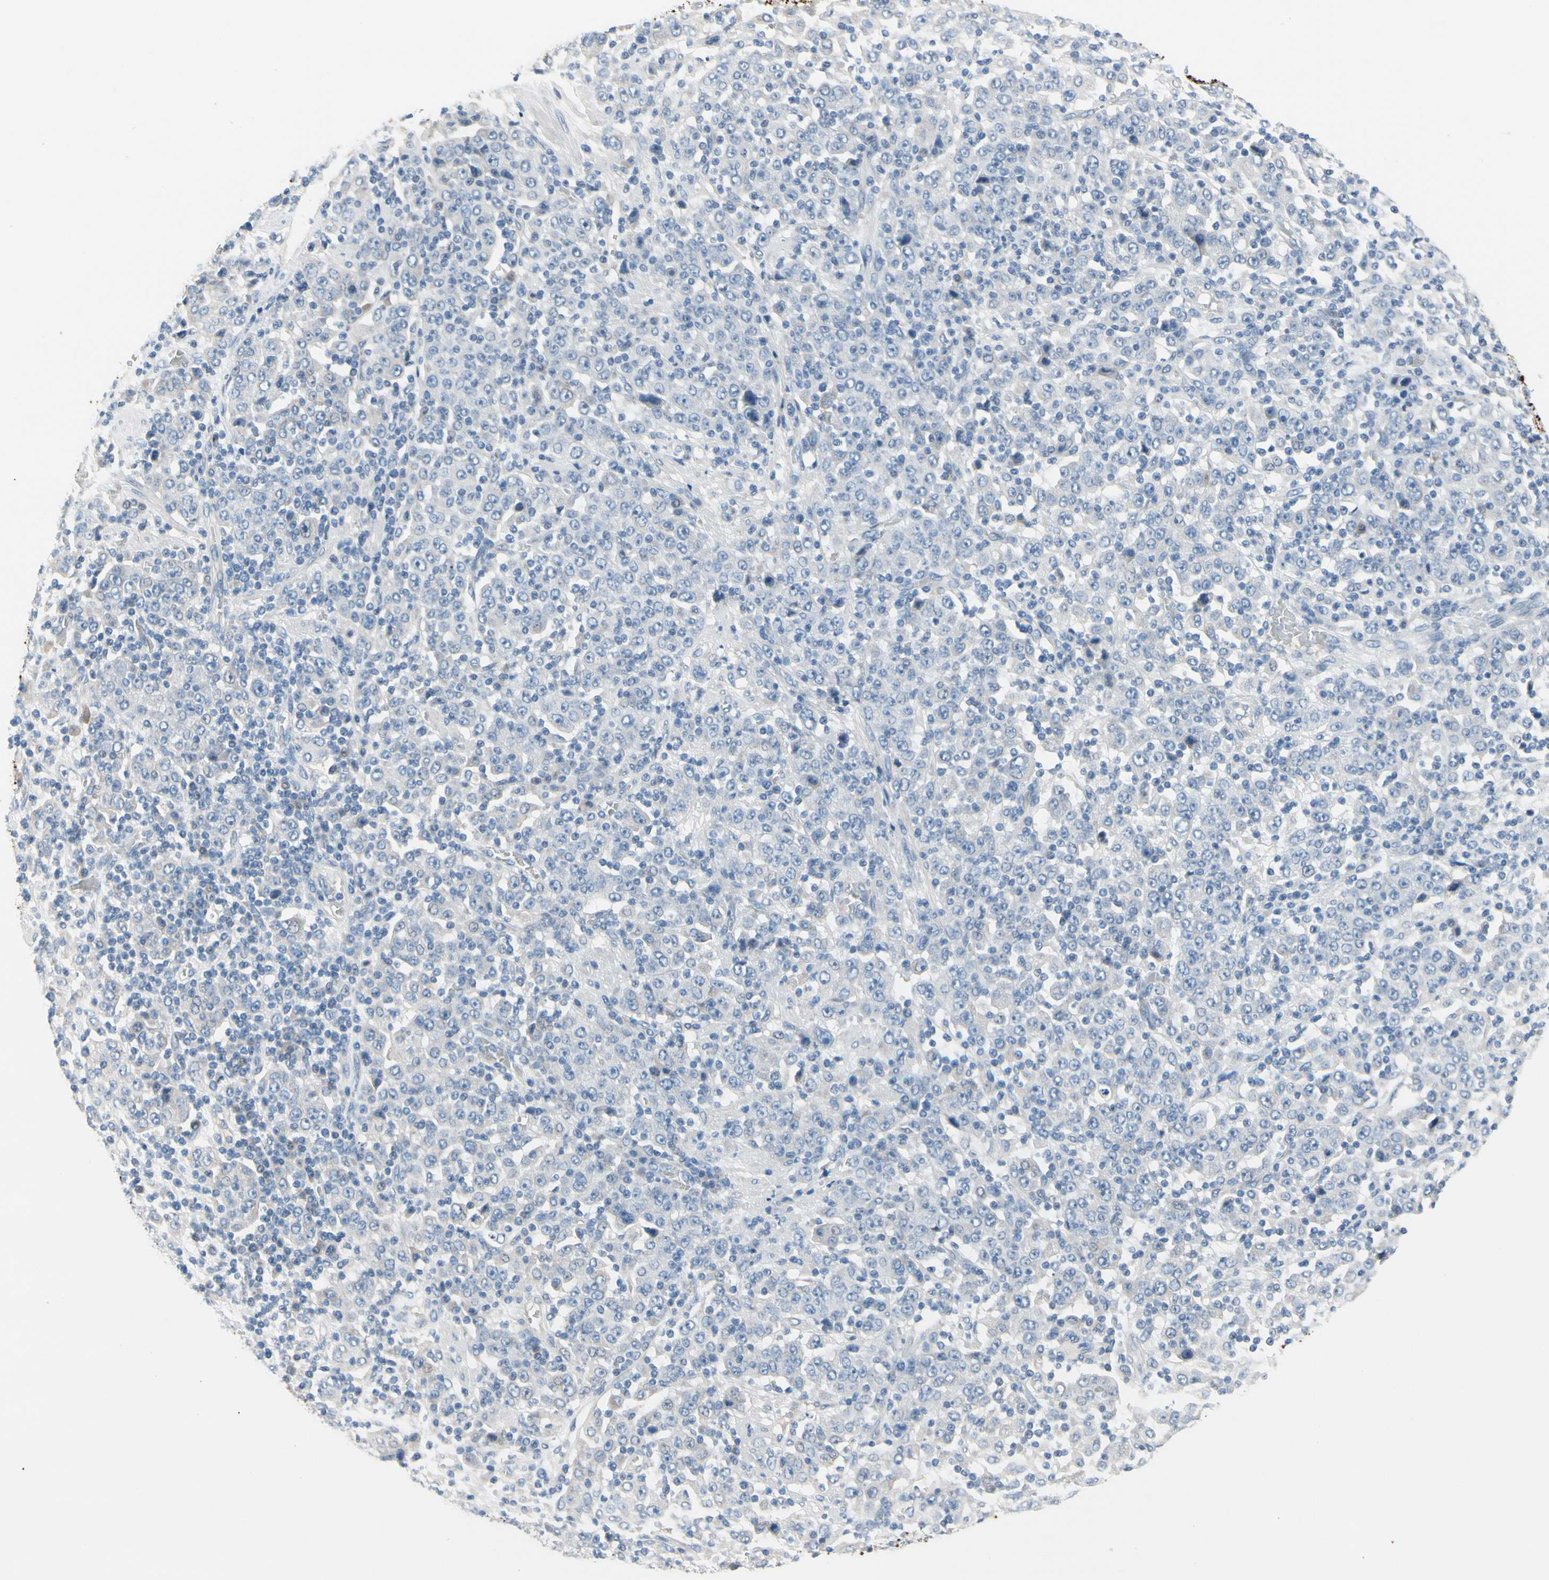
{"staining": {"intensity": "negative", "quantity": "none", "location": "none"}, "tissue": "stomach cancer", "cell_type": "Tumor cells", "image_type": "cancer", "snomed": [{"axis": "morphology", "description": "Normal tissue, NOS"}, {"axis": "morphology", "description": "Adenocarcinoma, NOS"}, {"axis": "topography", "description": "Stomach, upper"}, {"axis": "topography", "description": "Stomach"}], "caption": "Tumor cells show no significant protein expression in adenocarcinoma (stomach).", "gene": "MUC5B", "patient": {"sex": "male", "age": 59}}